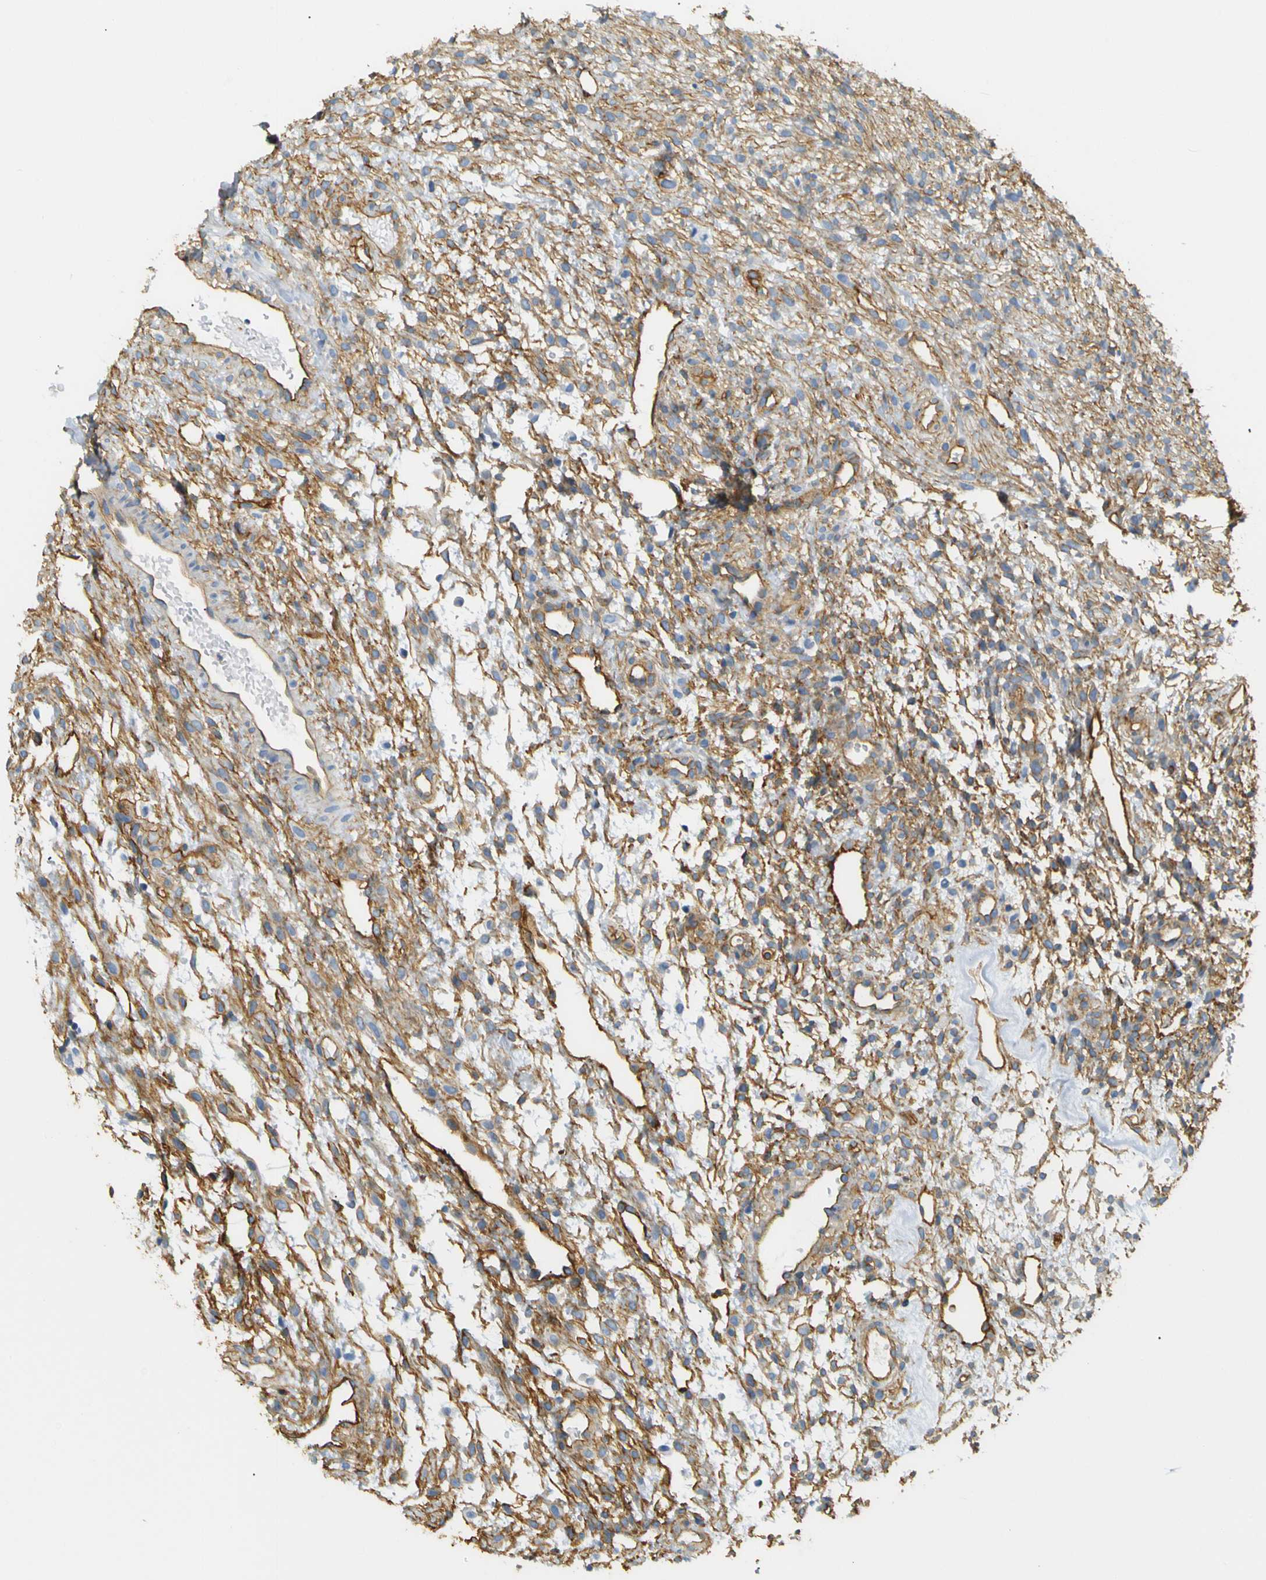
{"staining": {"intensity": "moderate", "quantity": ">75%", "location": "cytoplasmic/membranous"}, "tissue": "ovary", "cell_type": "Ovarian stroma cells", "image_type": "normal", "snomed": [{"axis": "morphology", "description": "Normal tissue, NOS"}, {"axis": "morphology", "description": "Cyst, NOS"}, {"axis": "topography", "description": "Ovary"}], "caption": "Immunohistochemical staining of unremarkable ovary reveals >75% levels of moderate cytoplasmic/membranous protein staining in about >75% of ovarian stroma cells.", "gene": "SPTBN1", "patient": {"sex": "female", "age": 18}}